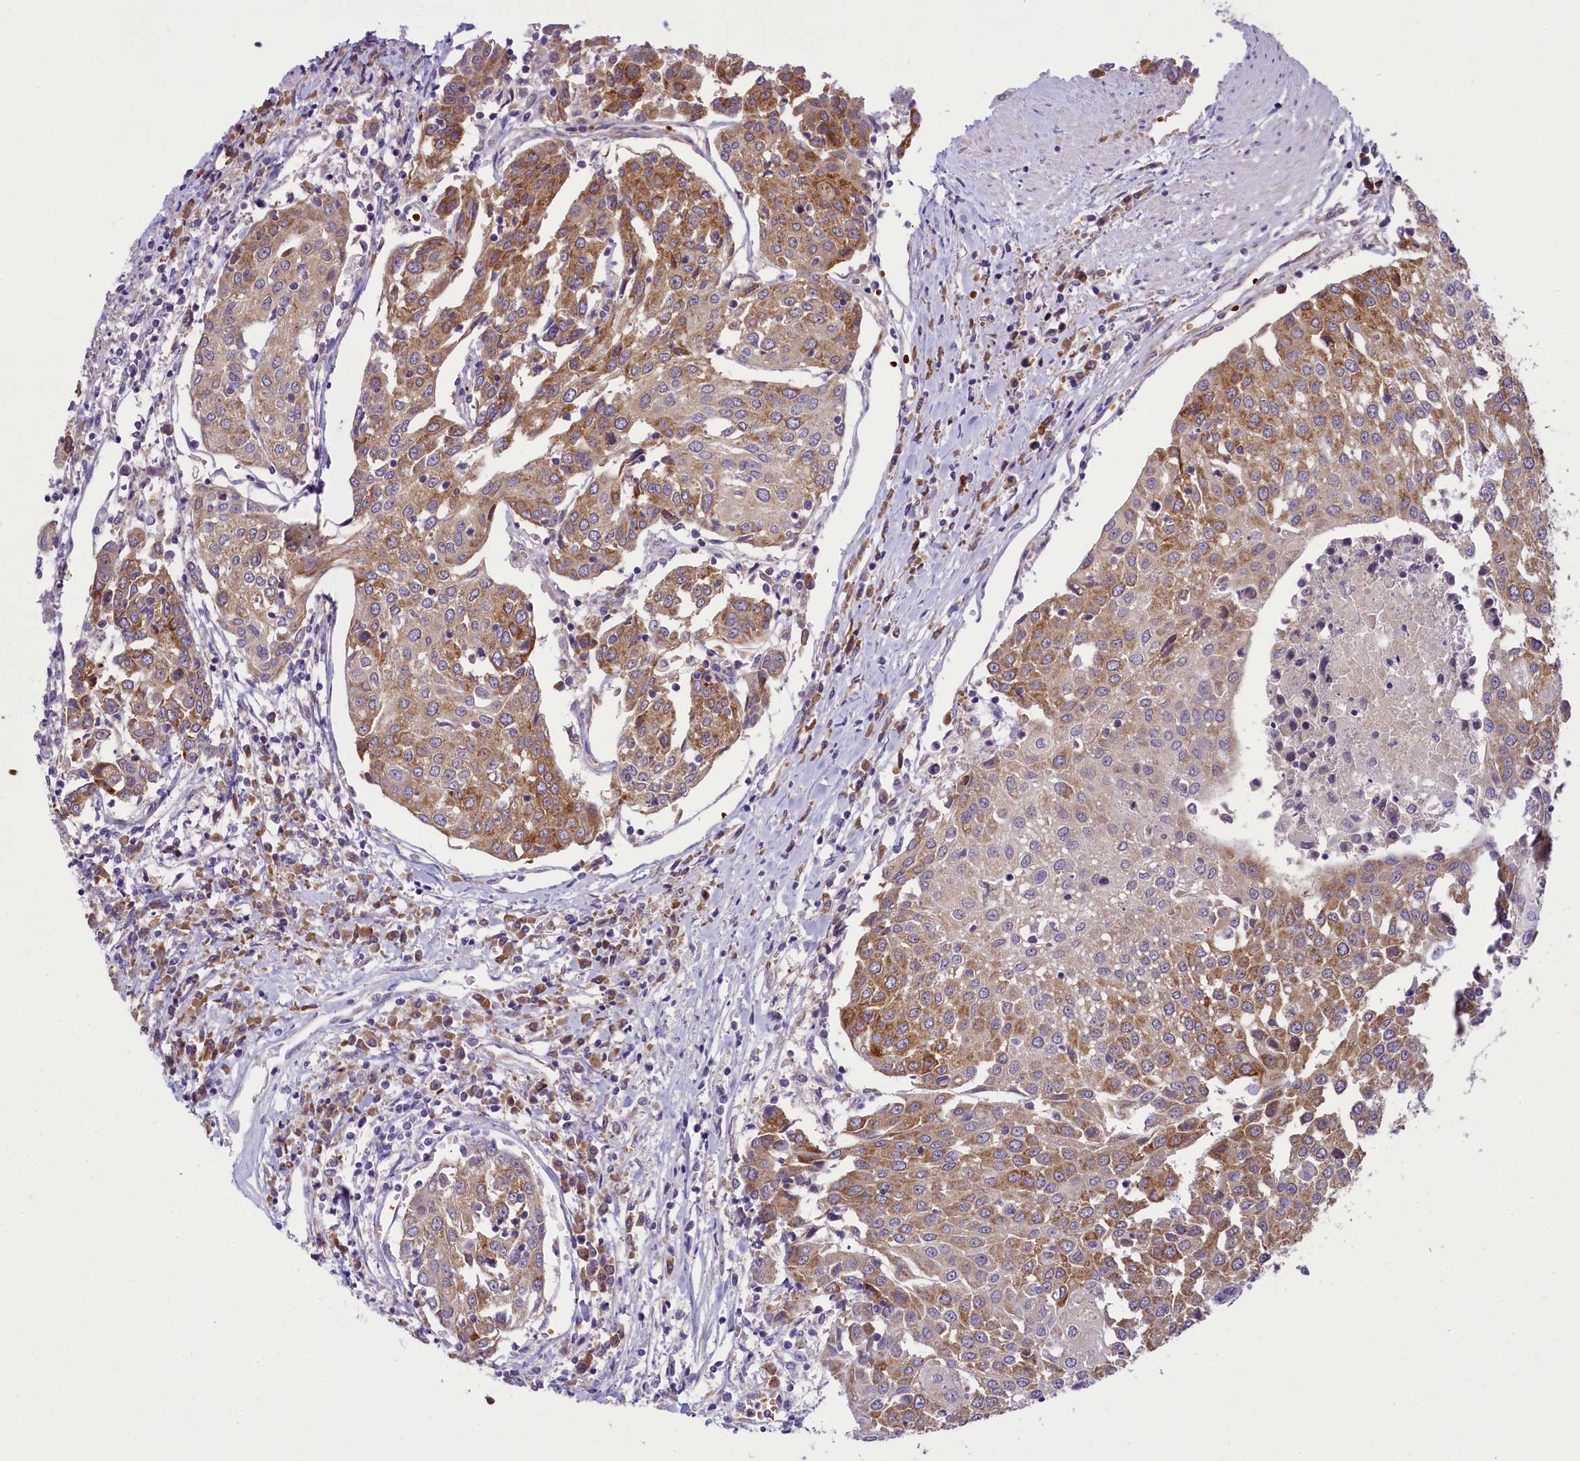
{"staining": {"intensity": "moderate", "quantity": "25%-75%", "location": "cytoplasmic/membranous"}, "tissue": "urothelial cancer", "cell_type": "Tumor cells", "image_type": "cancer", "snomed": [{"axis": "morphology", "description": "Urothelial carcinoma, High grade"}, {"axis": "topography", "description": "Urinary bladder"}], "caption": "Protein expression analysis of human high-grade urothelial carcinoma reveals moderate cytoplasmic/membranous positivity in approximately 25%-75% of tumor cells. The protein is stained brown, and the nuclei are stained in blue (DAB (3,3'-diaminobenzidine) IHC with brightfield microscopy, high magnification).", "gene": "LARP4", "patient": {"sex": "female", "age": 85}}